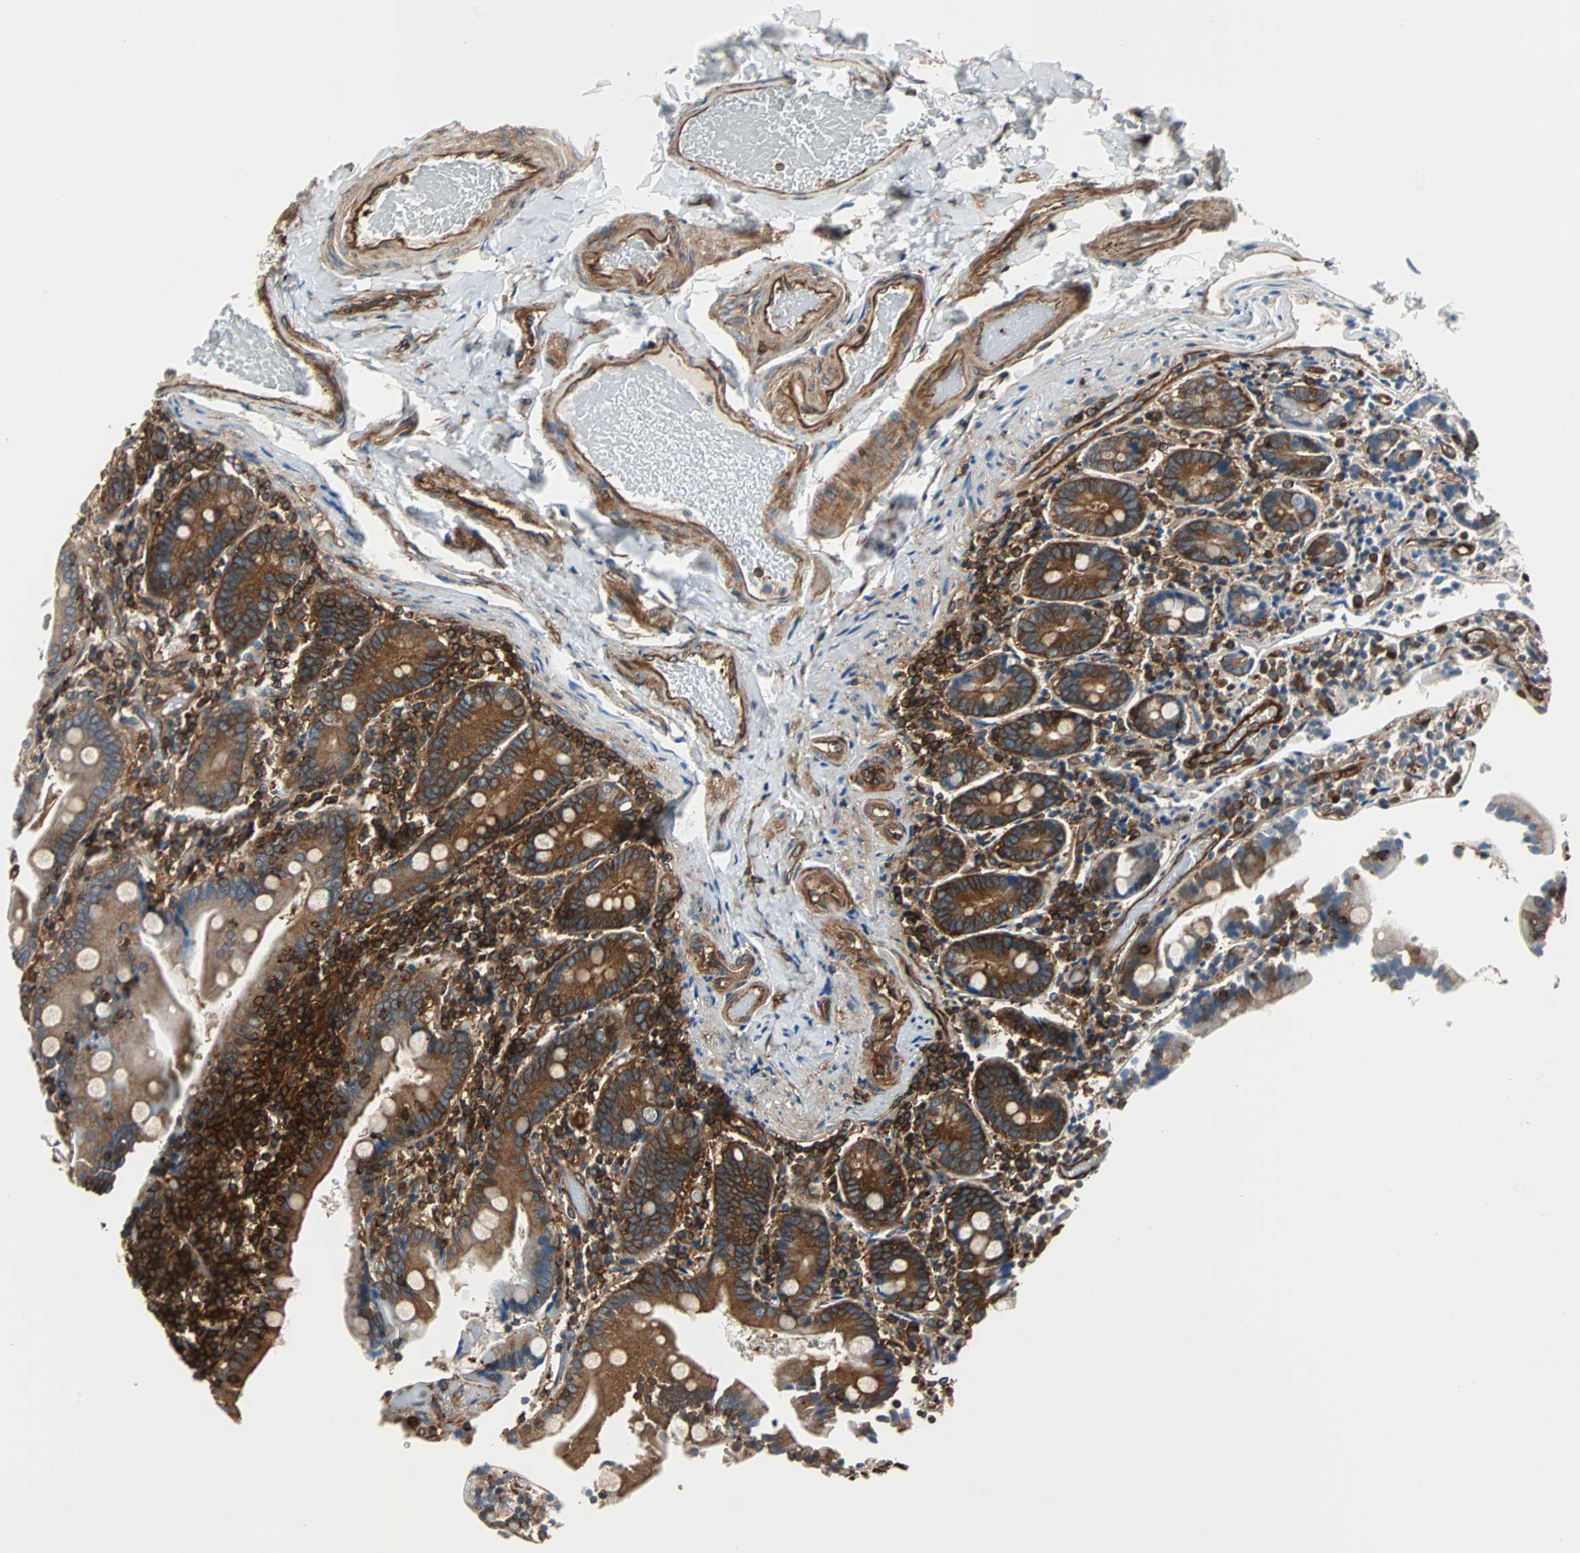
{"staining": {"intensity": "strong", "quantity": ">75%", "location": "cytoplasmic/membranous"}, "tissue": "duodenum", "cell_type": "Glandular cells", "image_type": "normal", "snomed": [{"axis": "morphology", "description": "Normal tissue, NOS"}, {"axis": "topography", "description": "Duodenum"}], "caption": "Immunohistochemistry (IHC) of unremarkable human duodenum shows high levels of strong cytoplasmic/membranous positivity in about >75% of glandular cells. (DAB = brown stain, brightfield microscopy at high magnification).", "gene": "RELA", "patient": {"sex": "female", "age": 53}}